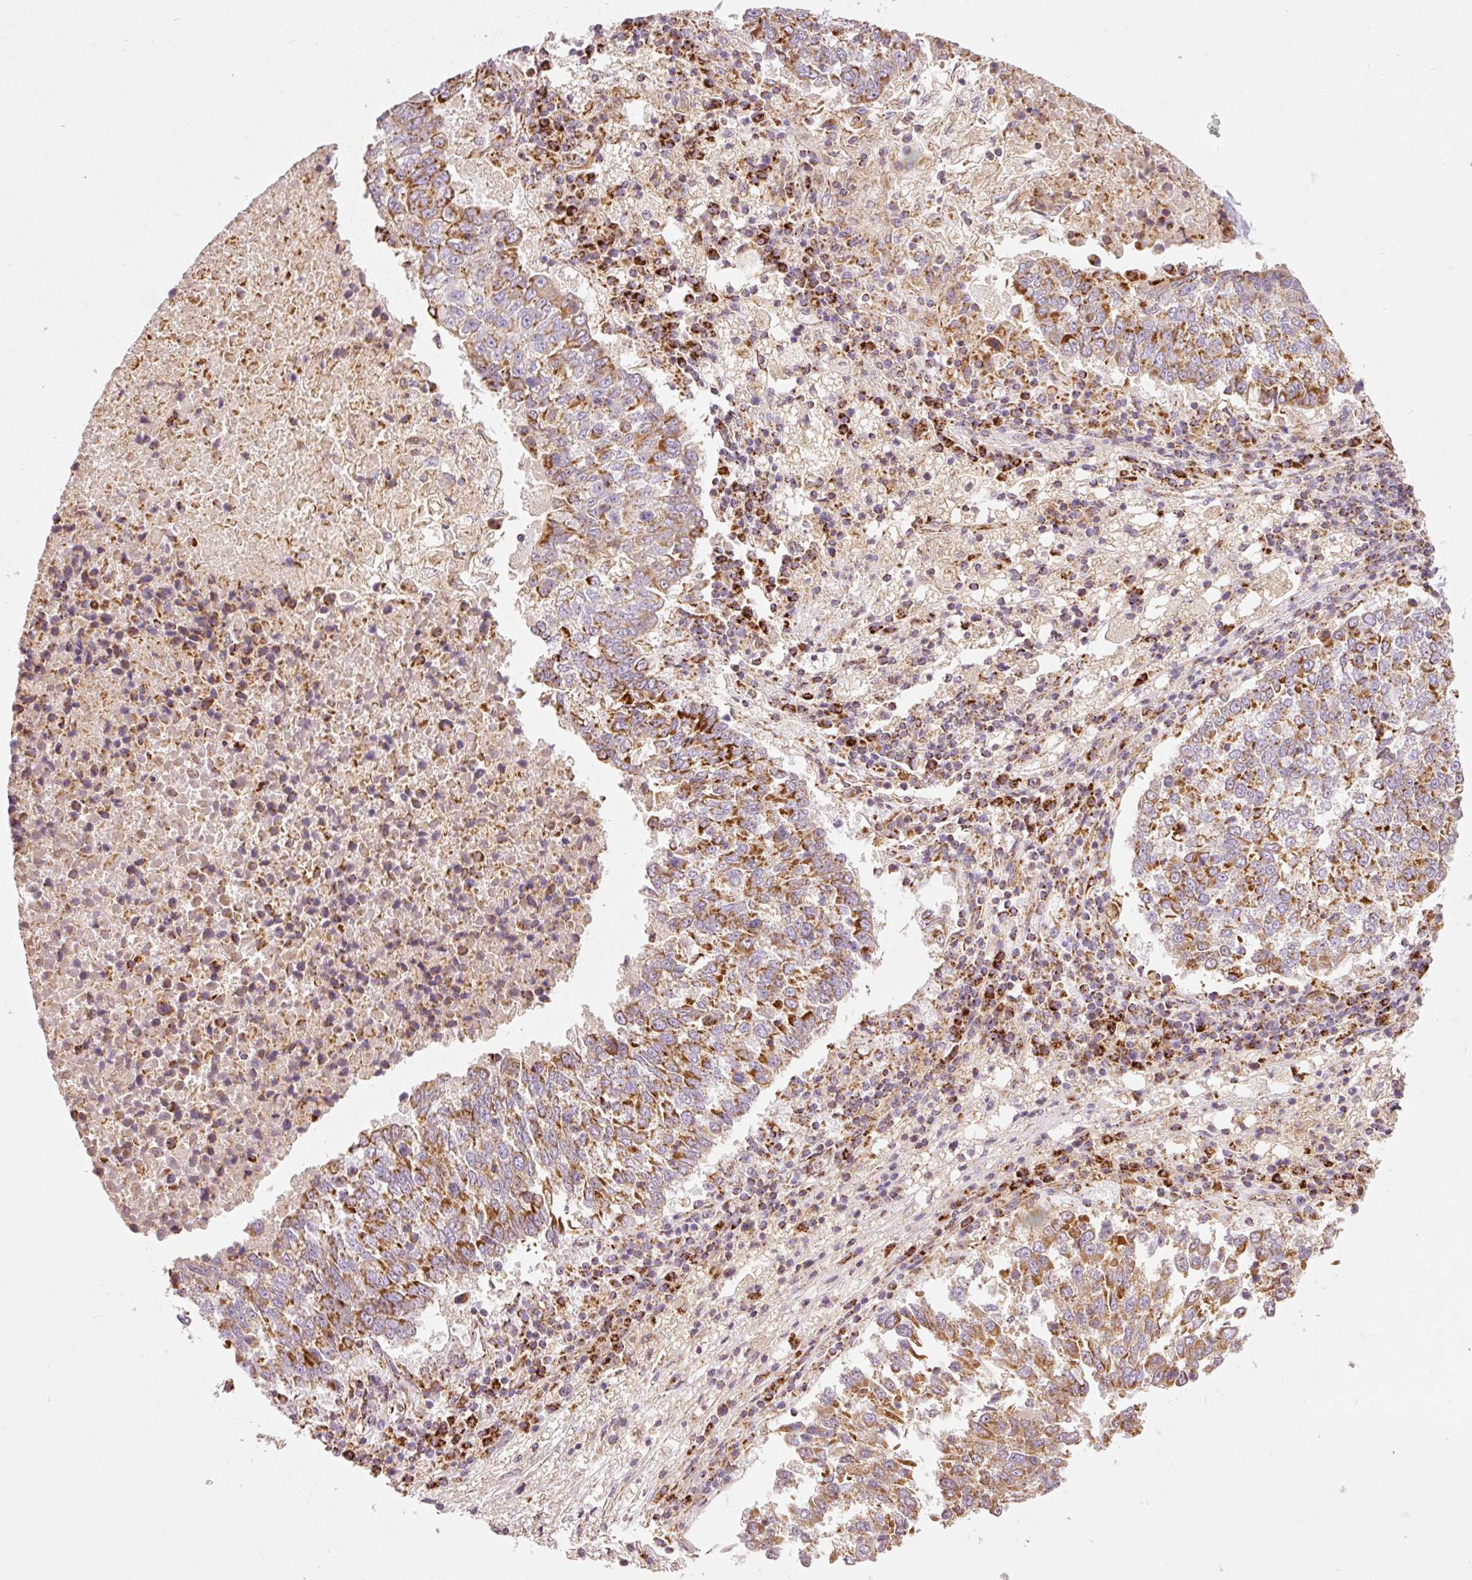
{"staining": {"intensity": "moderate", "quantity": ">75%", "location": "cytoplasmic/membranous"}, "tissue": "lung cancer", "cell_type": "Tumor cells", "image_type": "cancer", "snomed": [{"axis": "morphology", "description": "Squamous cell carcinoma, NOS"}, {"axis": "topography", "description": "Lung"}], "caption": "High-power microscopy captured an immunohistochemistry histopathology image of lung cancer (squamous cell carcinoma), revealing moderate cytoplasmic/membranous positivity in about >75% of tumor cells.", "gene": "NDUFB4", "patient": {"sex": "male", "age": 73}}